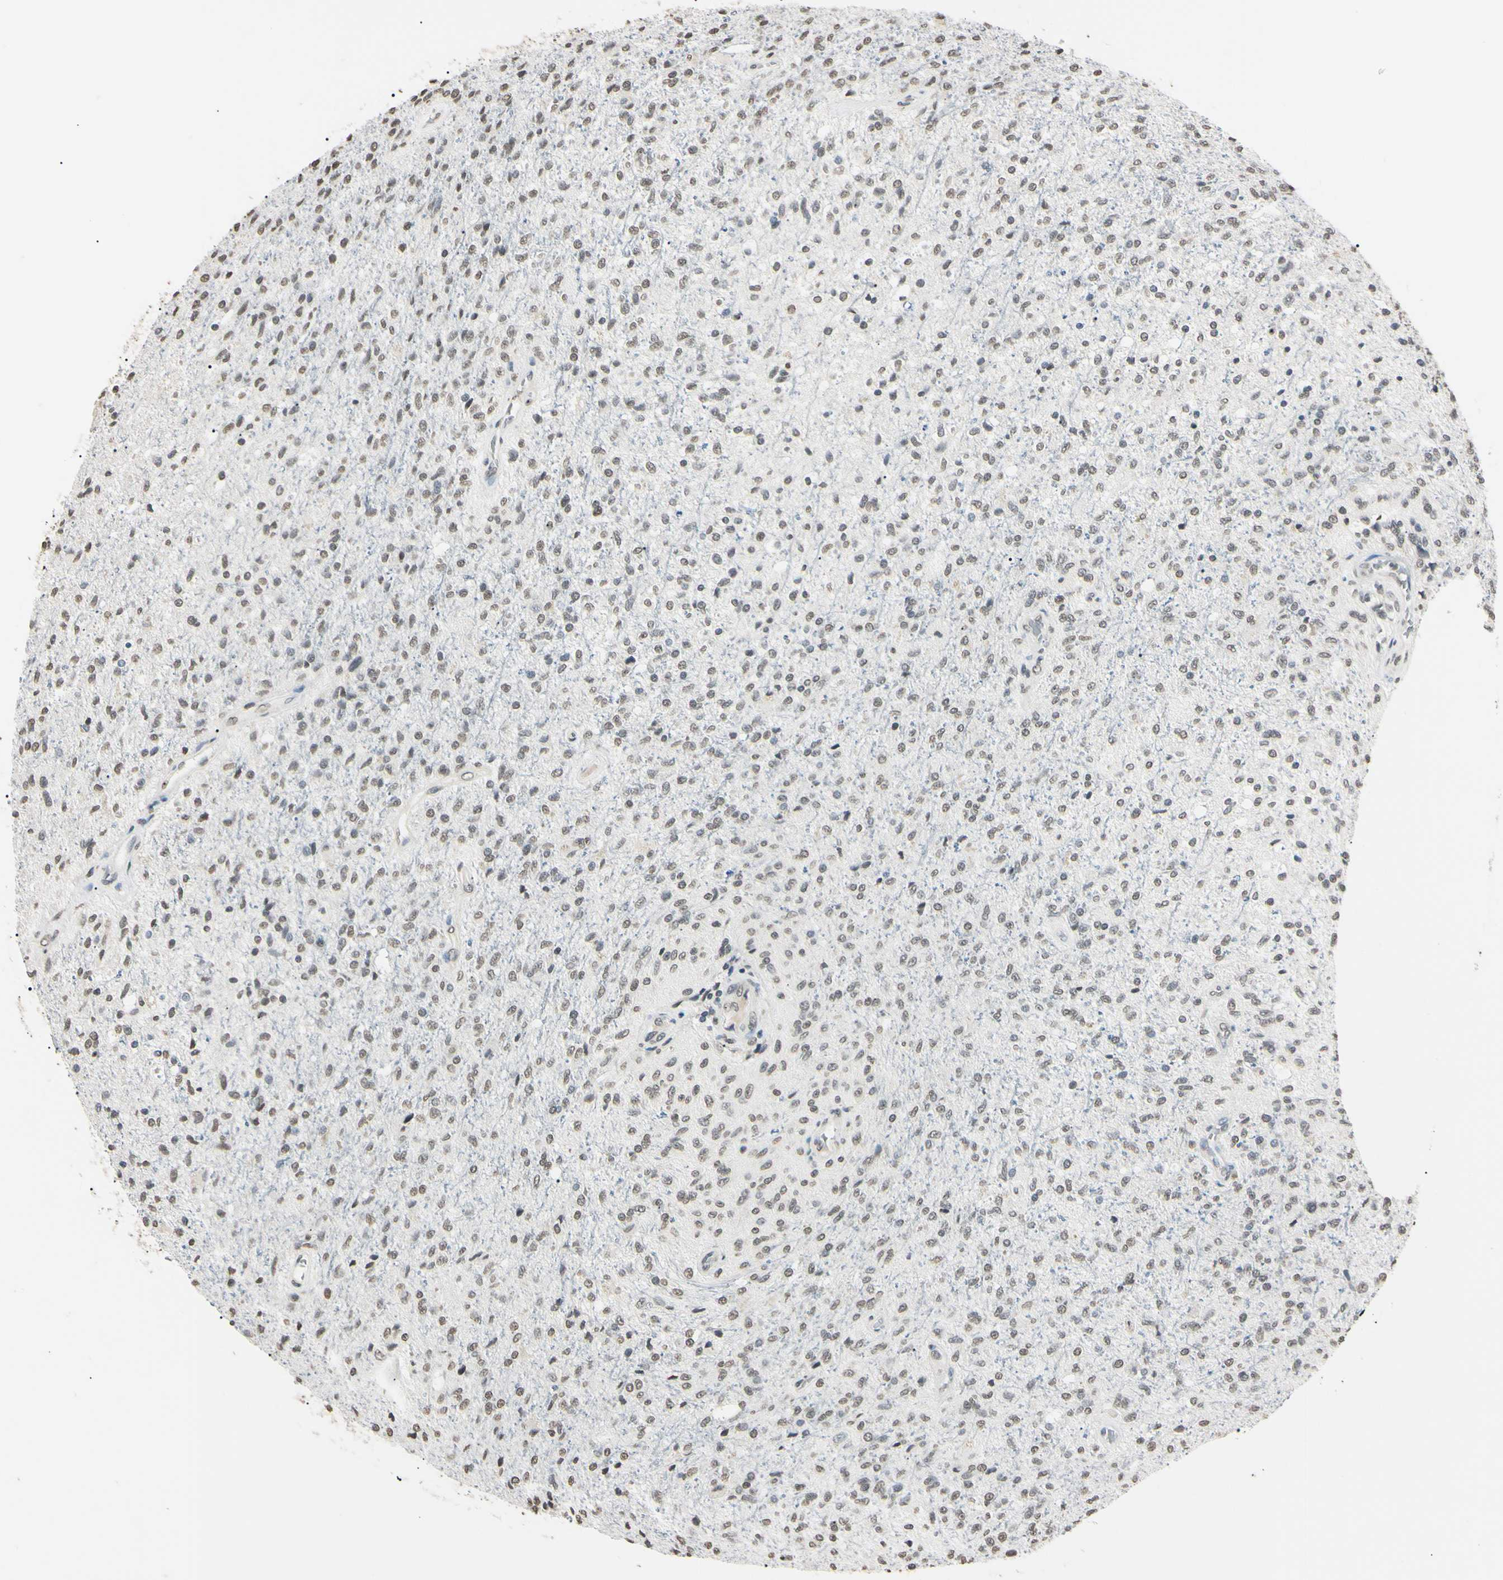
{"staining": {"intensity": "weak", "quantity": "25%-75%", "location": "nuclear"}, "tissue": "glioma", "cell_type": "Tumor cells", "image_type": "cancer", "snomed": [{"axis": "morphology", "description": "Normal tissue, NOS"}, {"axis": "morphology", "description": "Glioma, malignant, High grade"}, {"axis": "topography", "description": "Cerebral cortex"}], "caption": "Protein staining displays weak nuclear expression in about 25%-75% of tumor cells in high-grade glioma (malignant).", "gene": "CDC45", "patient": {"sex": "male", "age": 77}}